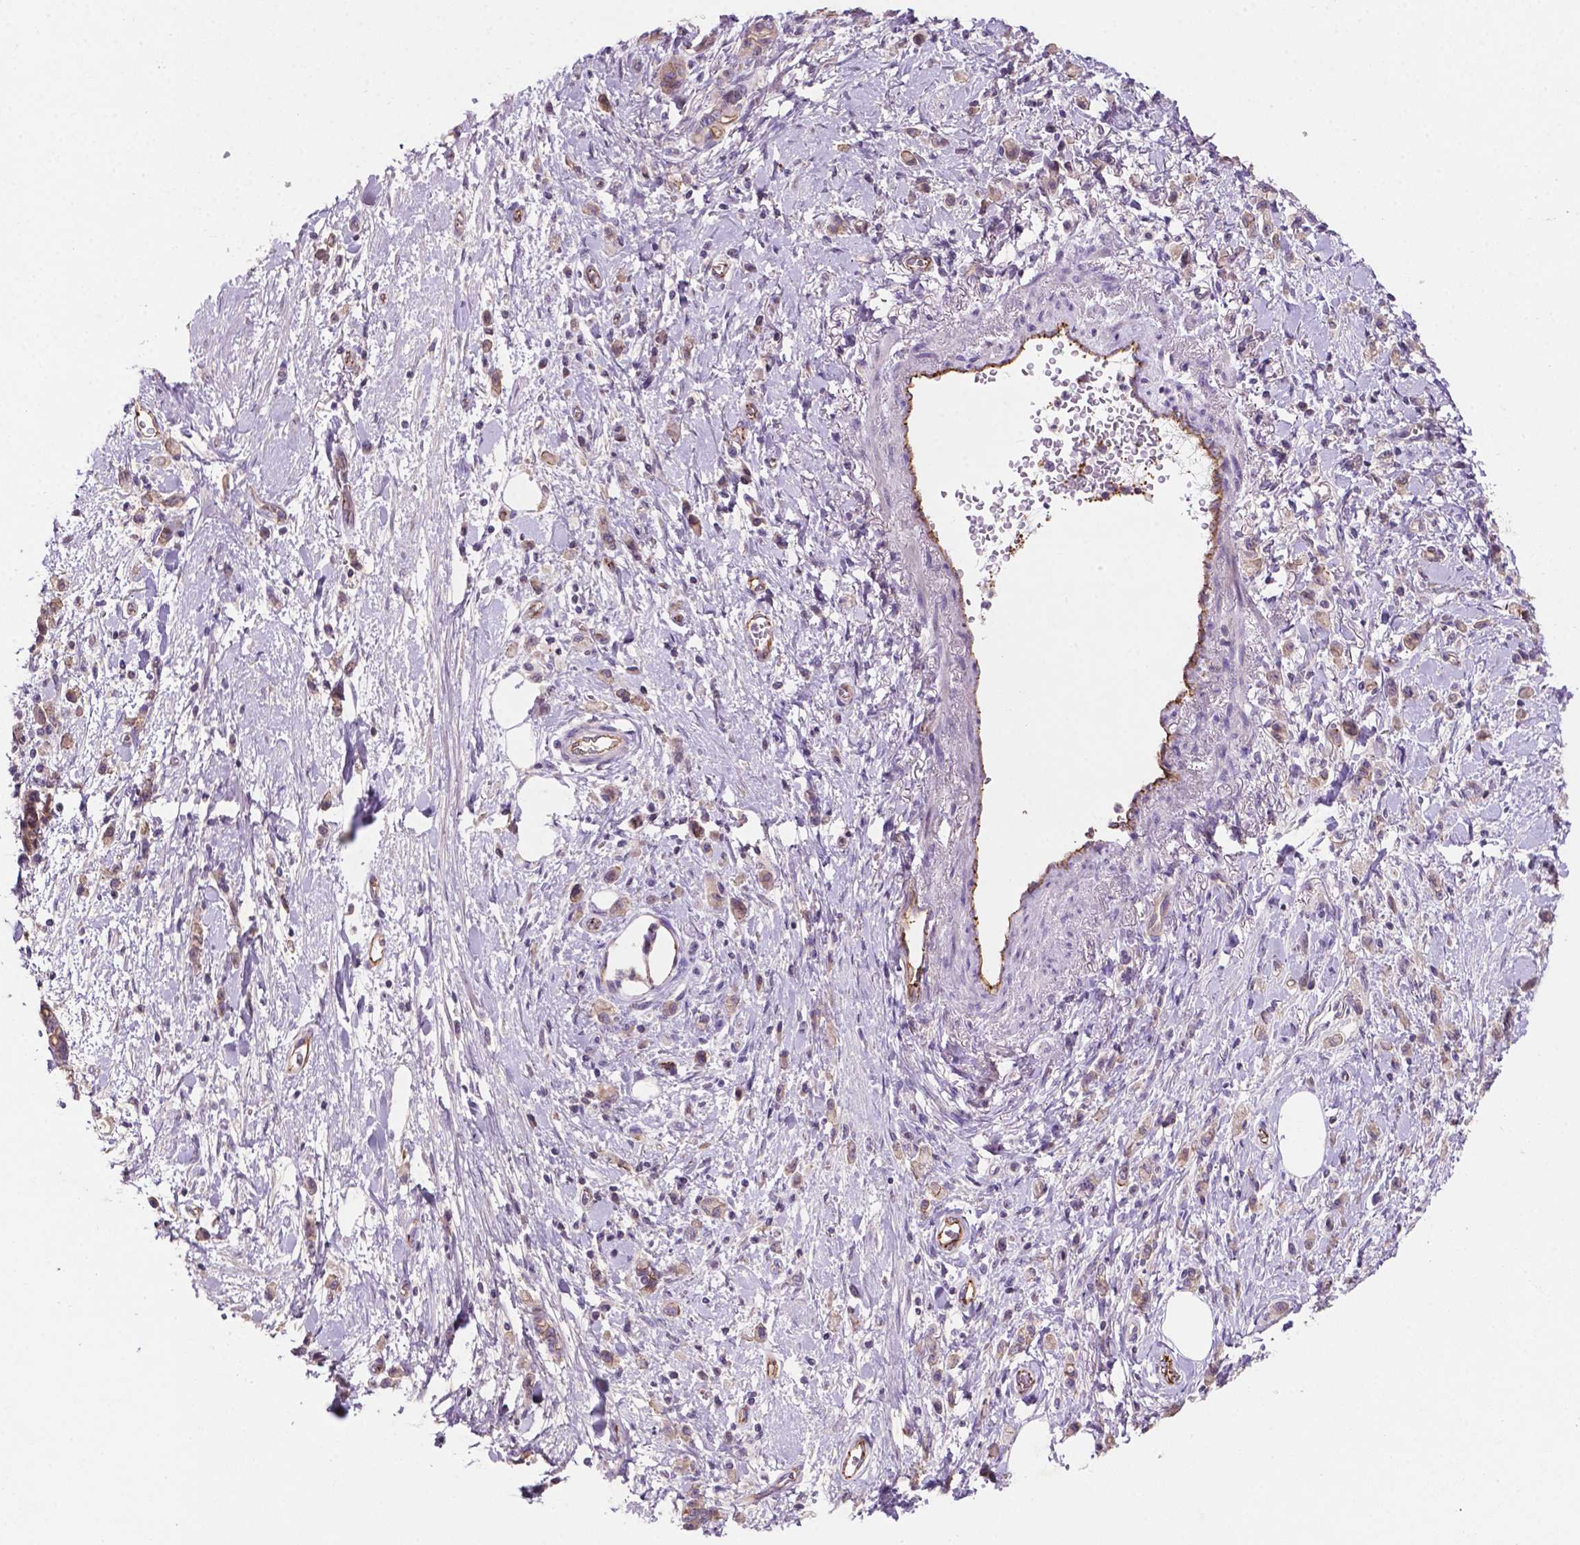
{"staining": {"intensity": "weak", "quantity": "<25%", "location": "cytoplasmic/membranous"}, "tissue": "stomach cancer", "cell_type": "Tumor cells", "image_type": "cancer", "snomed": [{"axis": "morphology", "description": "Adenocarcinoma, NOS"}, {"axis": "topography", "description": "Stomach"}], "caption": "Immunohistochemistry micrograph of neoplastic tissue: stomach adenocarcinoma stained with DAB demonstrates no significant protein positivity in tumor cells.", "gene": "ARL5C", "patient": {"sex": "male", "age": 77}}